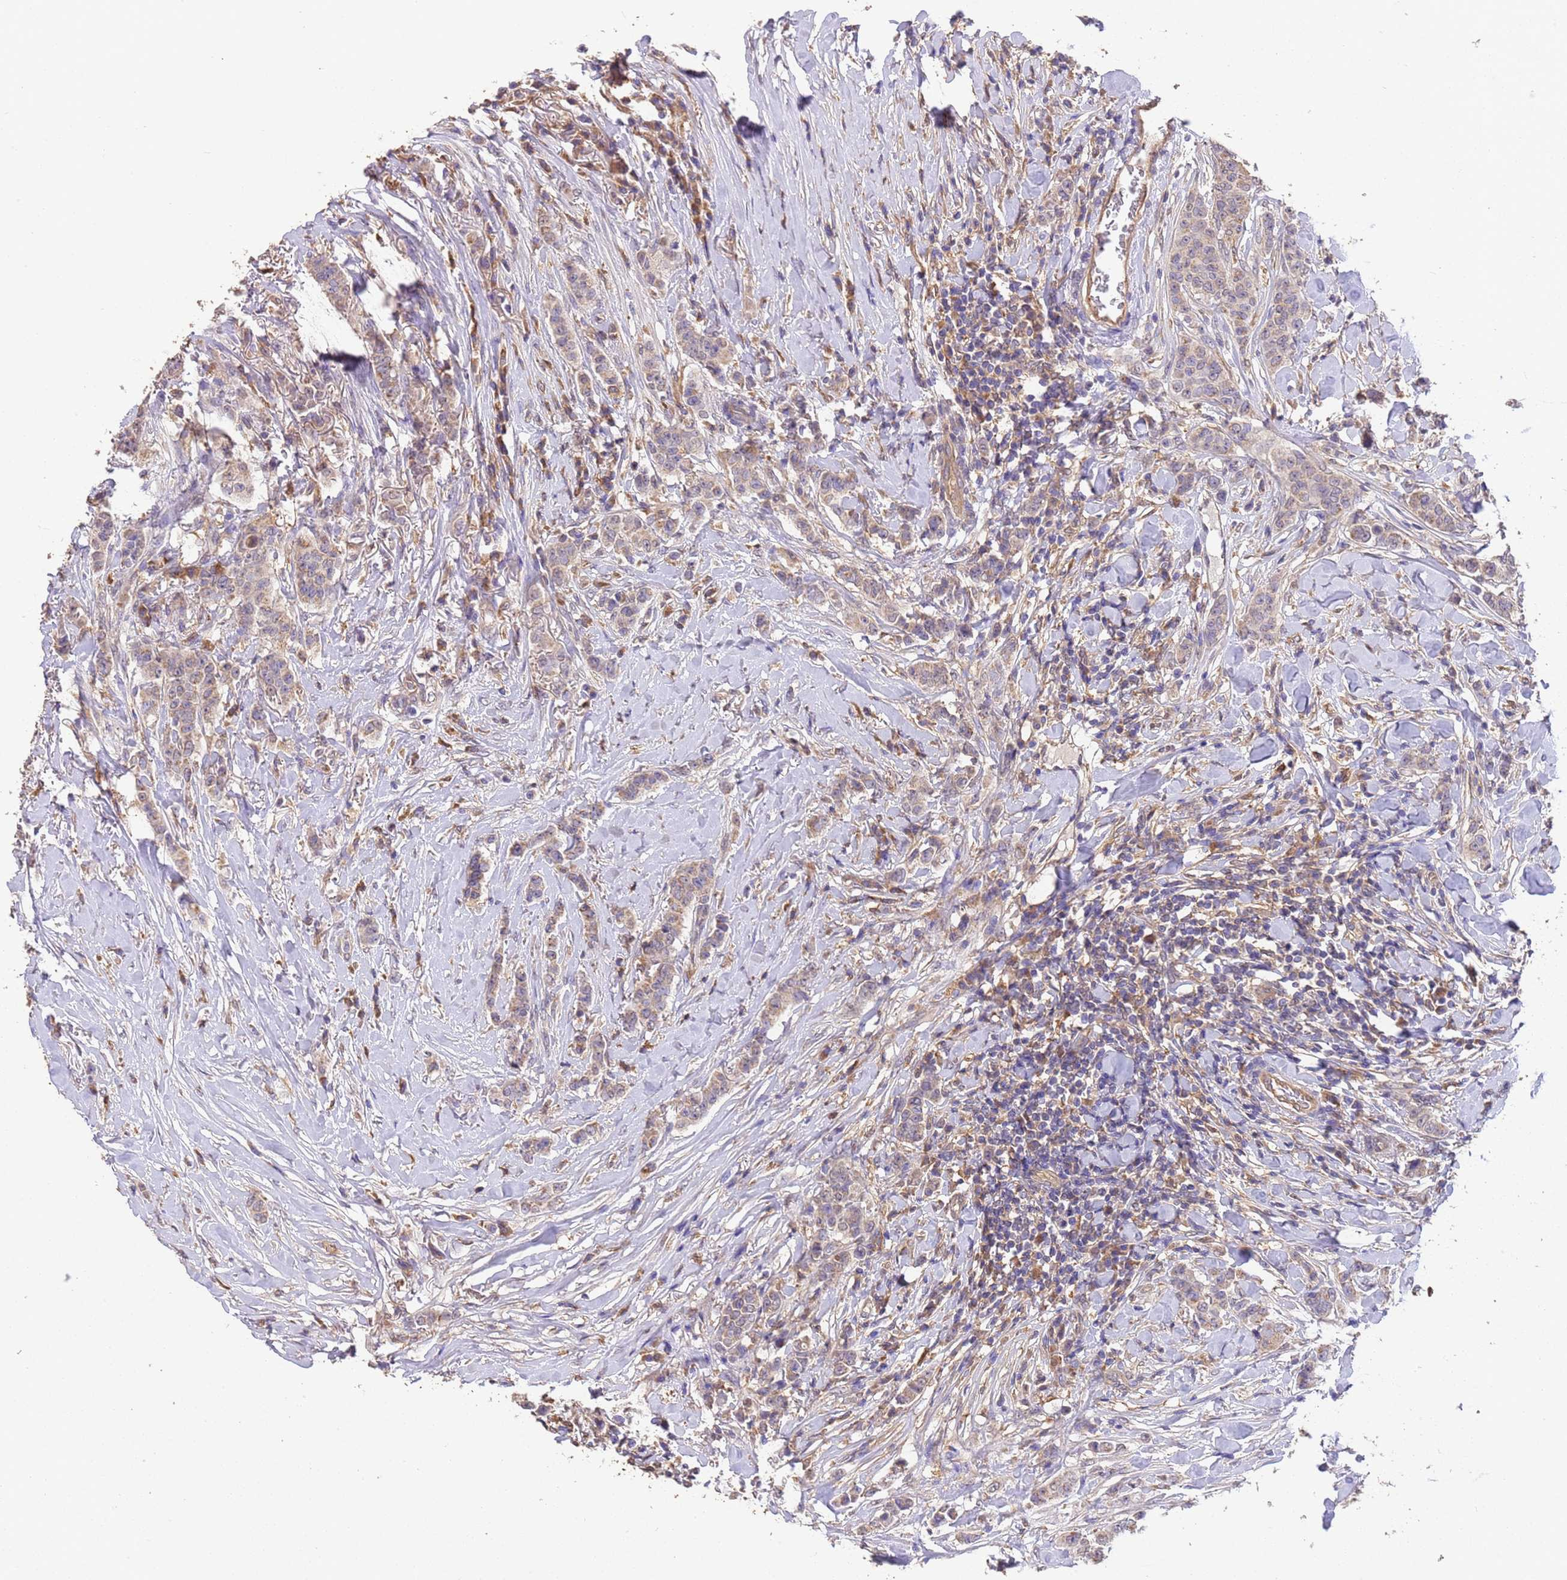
{"staining": {"intensity": "weak", "quantity": ">75%", "location": "cytoplasmic/membranous"}, "tissue": "breast cancer", "cell_type": "Tumor cells", "image_type": "cancer", "snomed": [{"axis": "morphology", "description": "Duct carcinoma"}, {"axis": "topography", "description": "Breast"}], "caption": "Immunohistochemical staining of breast invasive ductal carcinoma demonstrates low levels of weak cytoplasmic/membranous protein staining in about >75% of tumor cells.", "gene": "NPHP1", "patient": {"sex": "female", "age": 40}}